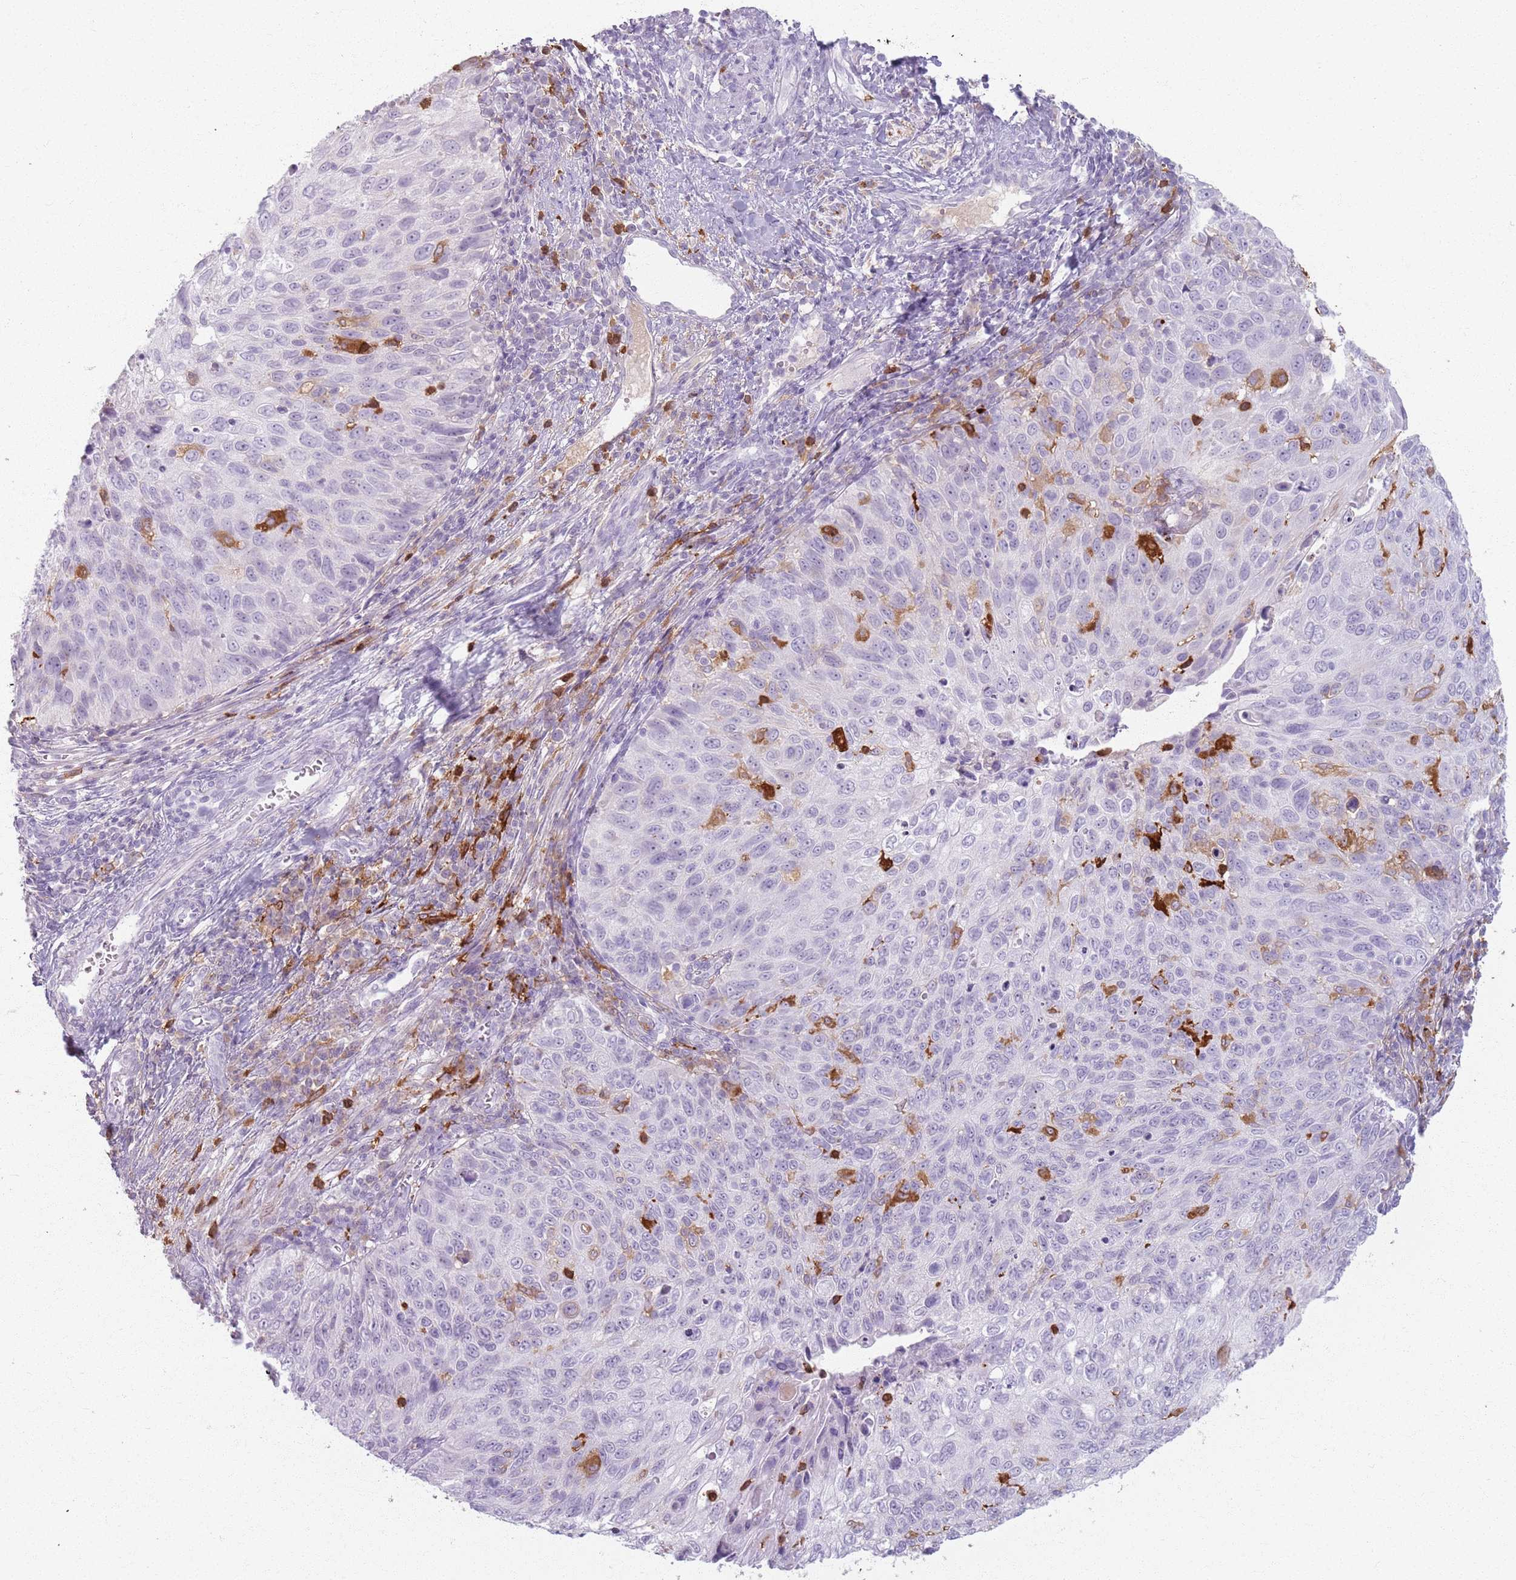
{"staining": {"intensity": "negative", "quantity": "none", "location": "none"}, "tissue": "cervical cancer", "cell_type": "Tumor cells", "image_type": "cancer", "snomed": [{"axis": "morphology", "description": "Squamous cell carcinoma, NOS"}, {"axis": "topography", "description": "Cervix"}], "caption": "Cervical squamous cell carcinoma was stained to show a protein in brown. There is no significant positivity in tumor cells.", "gene": "GDPGP1", "patient": {"sex": "female", "age": 70}}